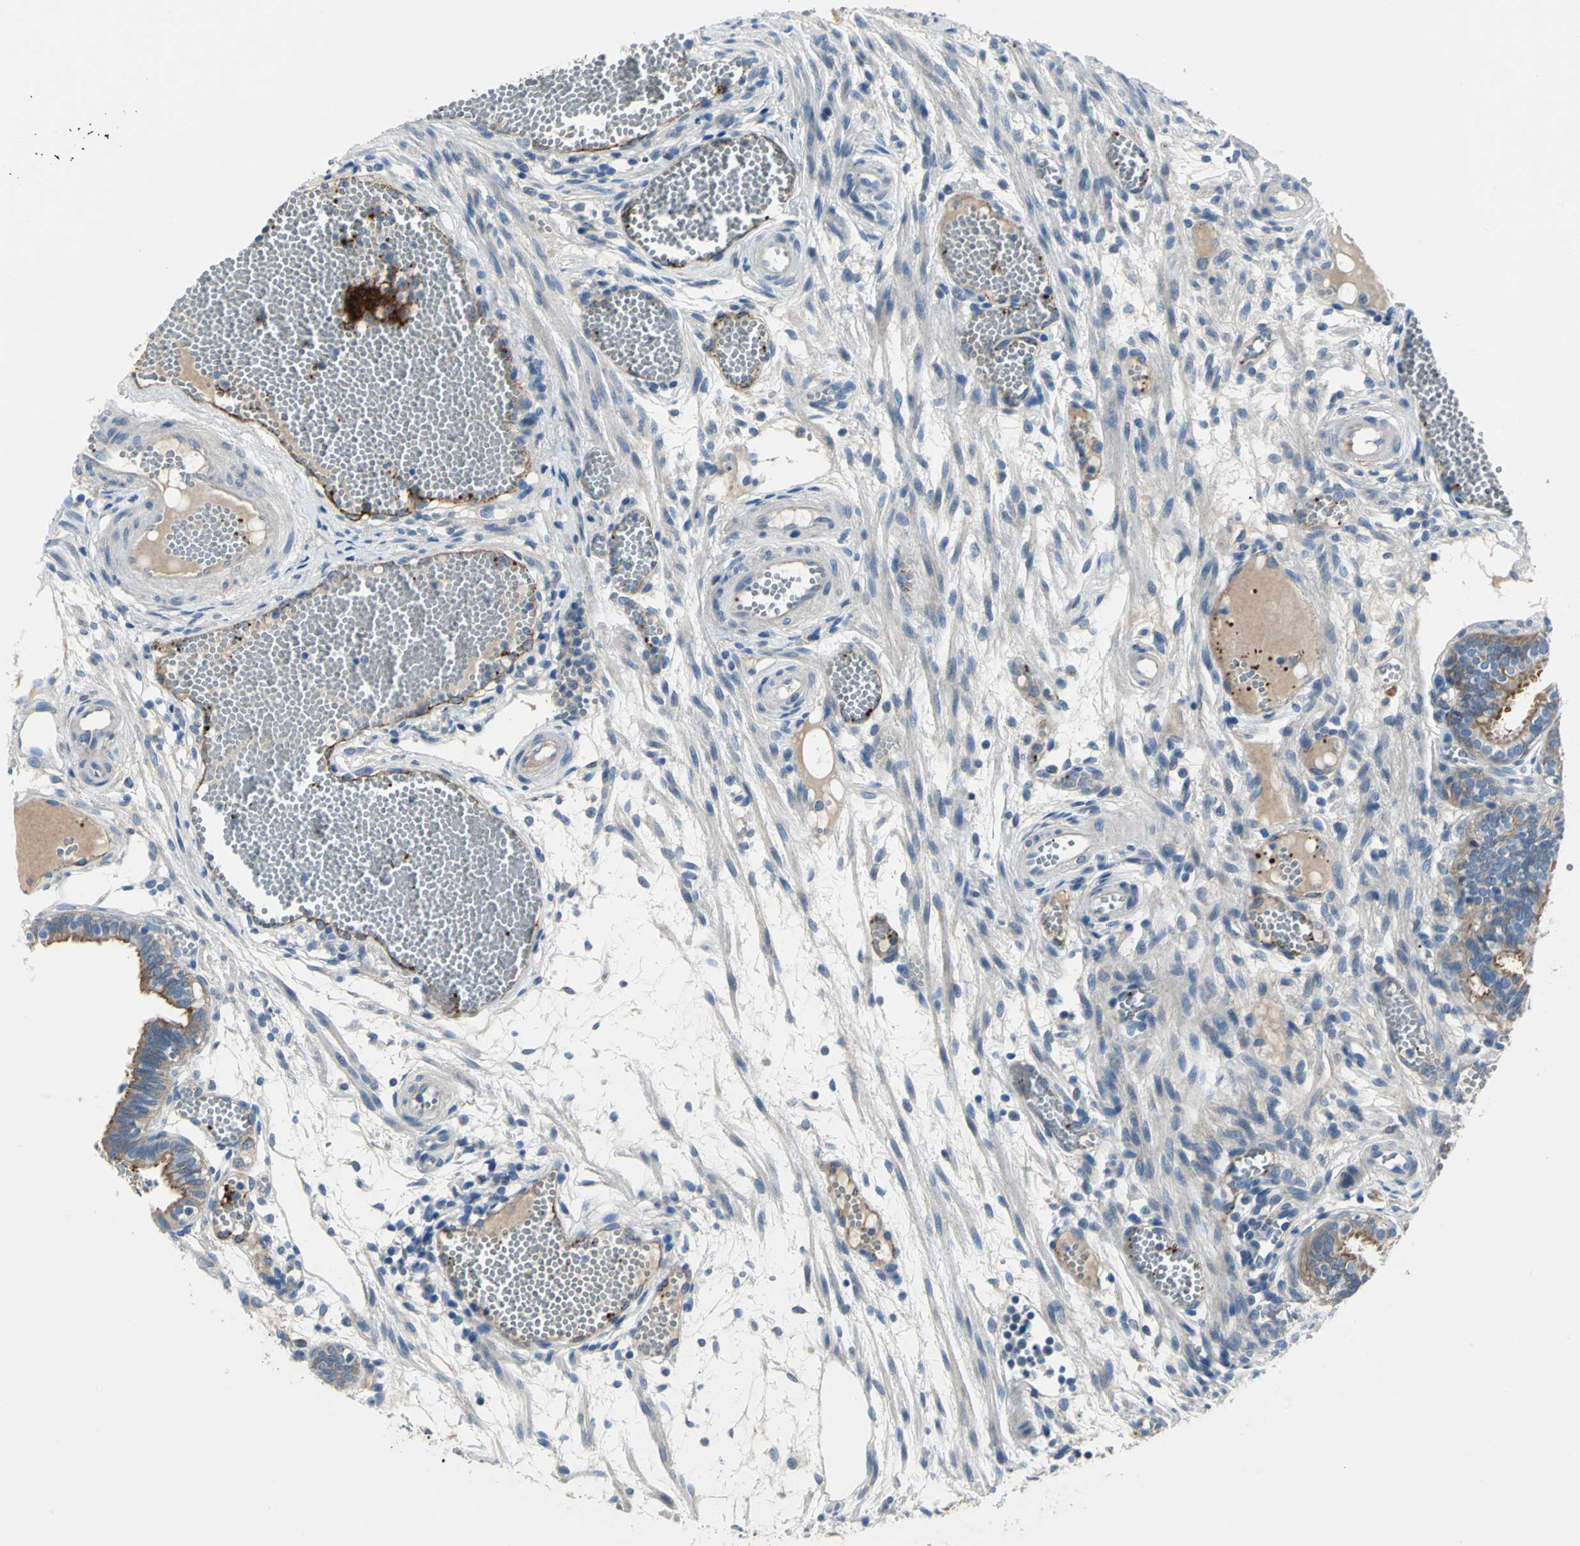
{"staining": {"intensity": "moderate", "quantity": ">75%", "location": "cytoplasmic/membranous"}, "tissue": "fallopian tube", "cell_type": "Glandular cells", "image_type": "normal", "snomed": [{"axis": "morphology", "description": "Normal tissue, NOS"}, {"axis": "topography", "description": "Fallopian tube"}], "caption": "Immunohistochemical staining of unremarkable fallopian tube reveals moderate cytoplasmic/membranous protein staining in approximately >75% of glandular cells. (brown staining indicates protein expression, while blue staining denotes nuclei).", "gene": "SELP", "patient": {"sex": "female", "age": 29}}